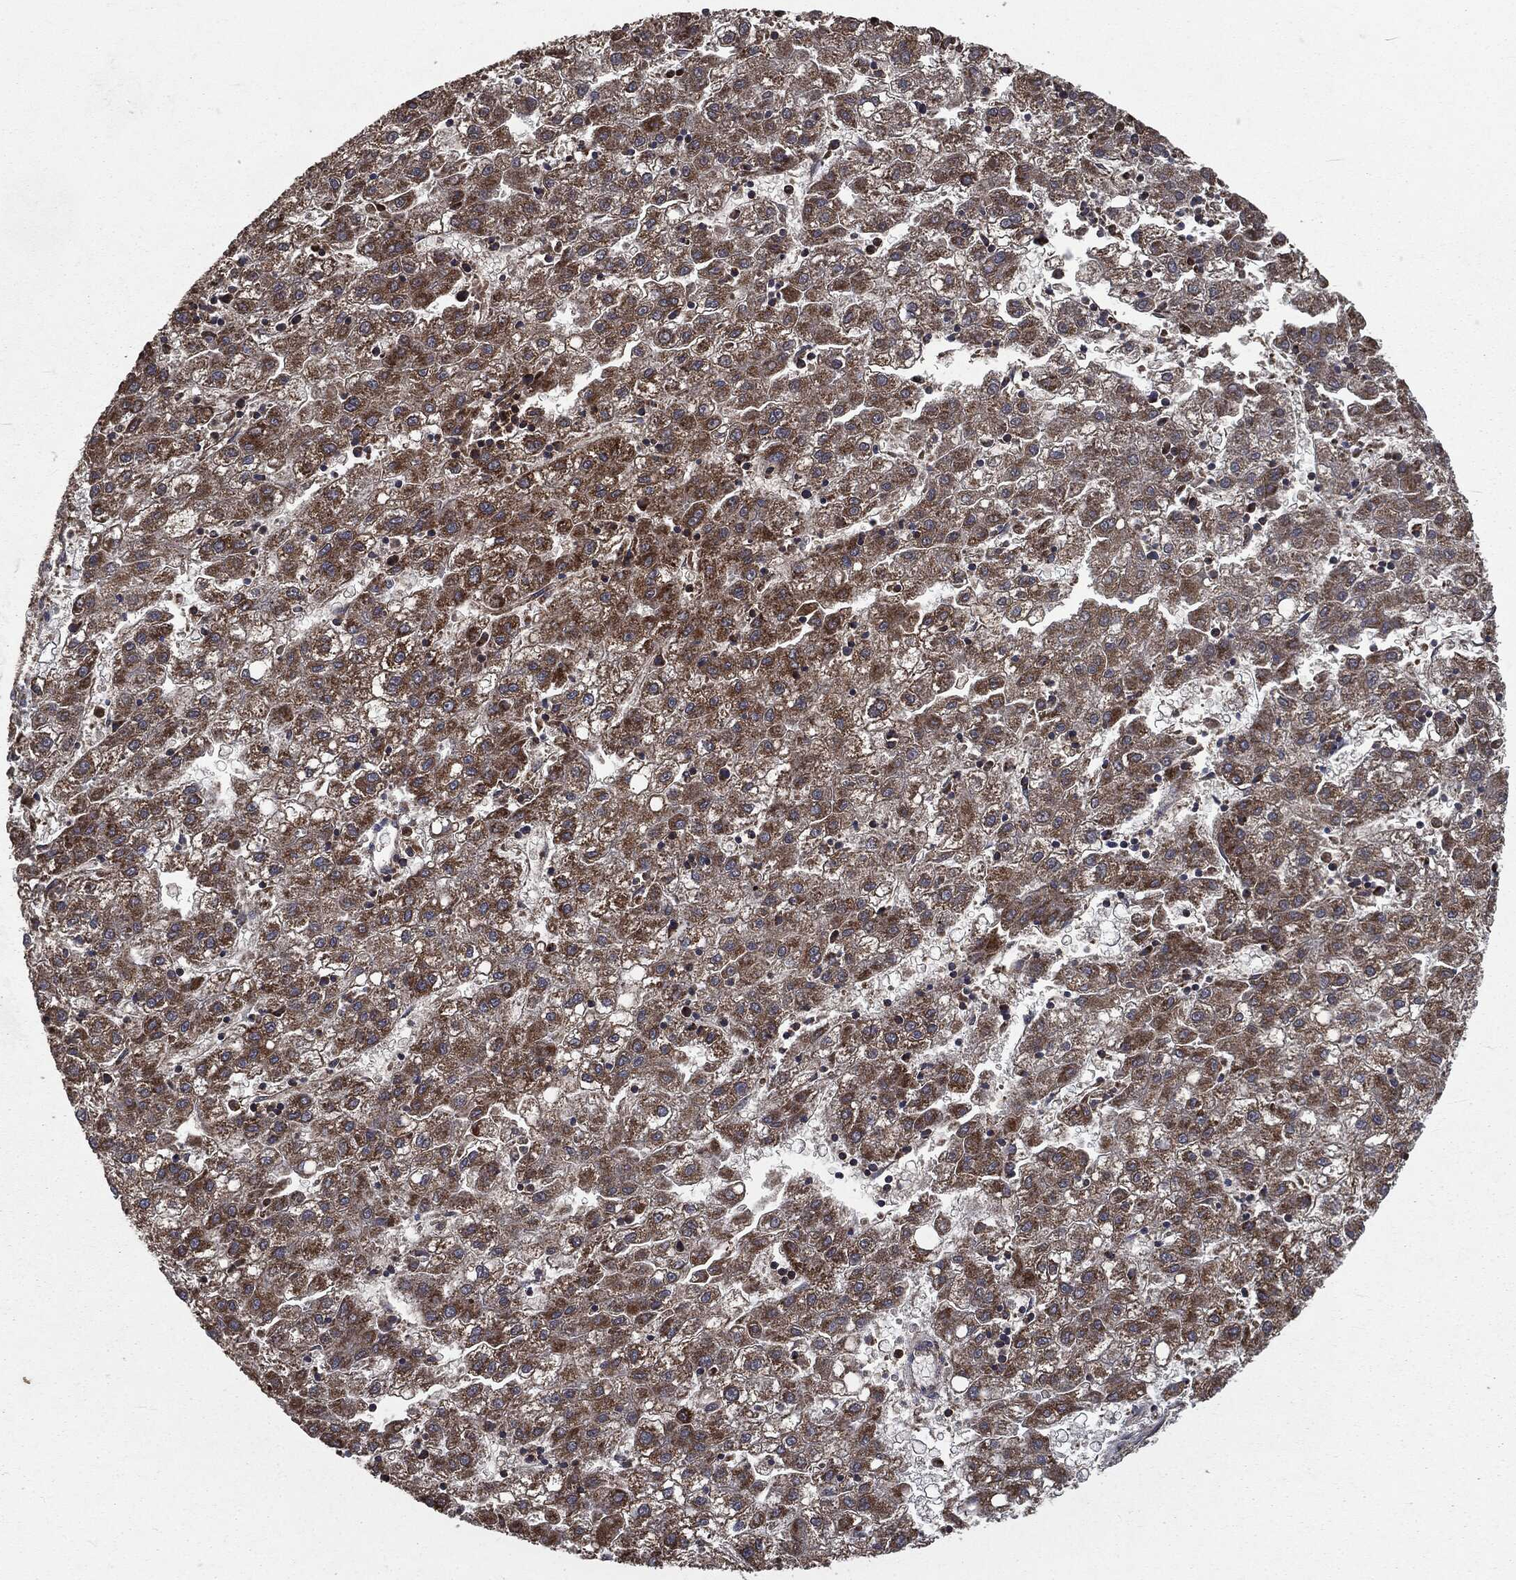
{"staining": {"intensity": "moderate", "quantity": "25%-75%", "location": "cytoplasmic/membranous"}, "tissue": "liver cancer", "cell_type": "Tumor cells", "image_type": "cancer", "snomed": [{"axis": "morphology", "description": "Carcinoma, Hepatocellular, NOS"}, {"axis": "topography", "description": "Liver"}], "caption": "A histopathology image of liver cancer stained for a protein reveals moderate cytoplasmic/membranous brown staining in tumor cells. (DAB (3,3'-diaminobenzidine) IHC with brightfield microscopy, high magnification).", "gene": "MAPK6", "patient": {"sex": "male", "age": 72}}